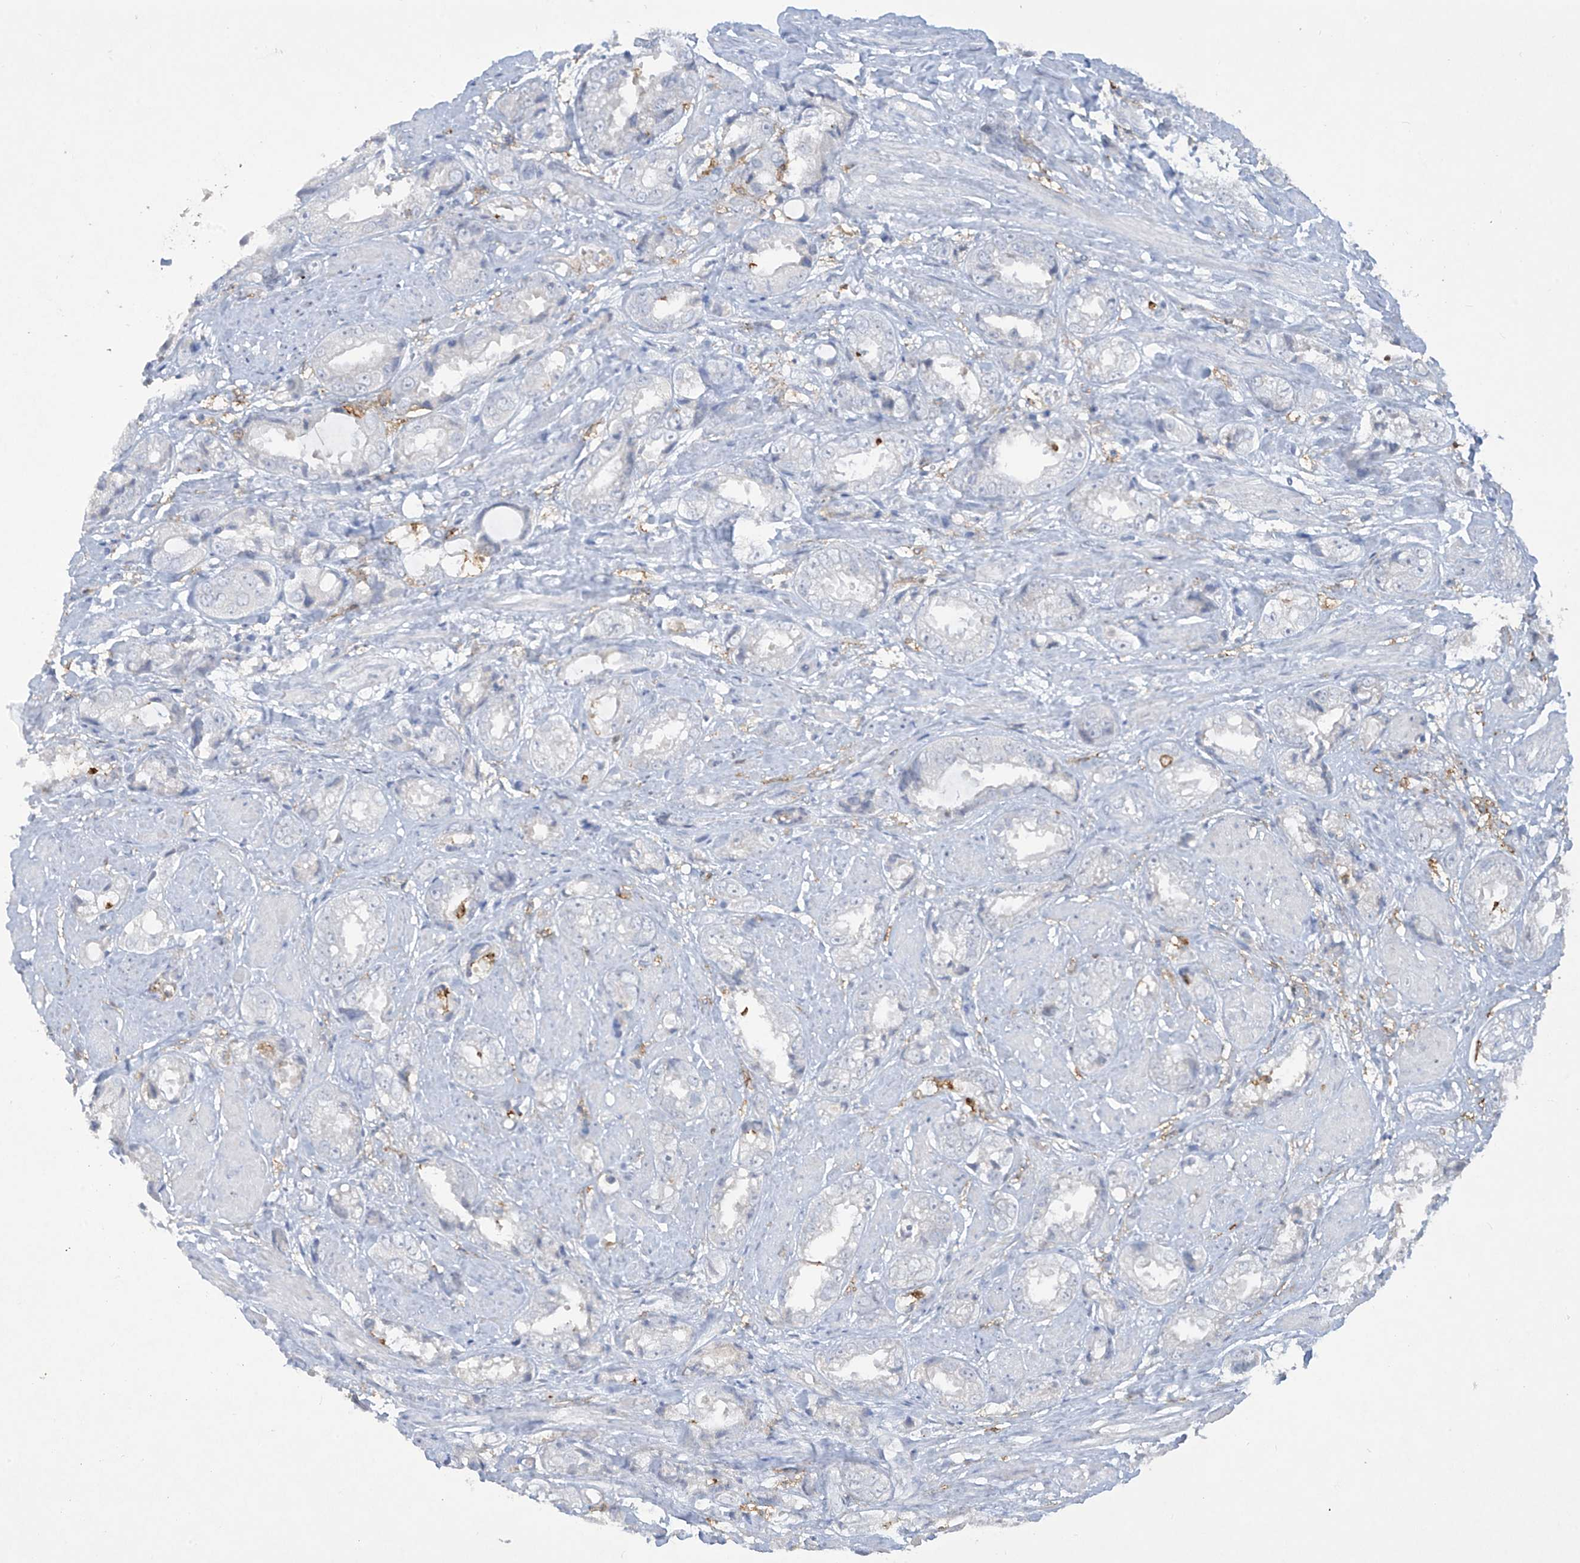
{"staining": {"intensity": "negative", "quantity": "none", "location": "none"}, "tissue": "prostate cancer", "cell_type": "Tumor cells", "image_type": "cancer", "snomed": [{"axis": "morphology", "description": "Adenocarcinoma, High grade"}, {"axis": "topography", "description": "Prostate"}], "caption": "This is an immunohistochemistry image of prostate cancer (high-grade adenocarcinoma). There is no expression in tumor cells.", "gene": "FCGR3A", "patient": {"sex": "male", "age": 61}}